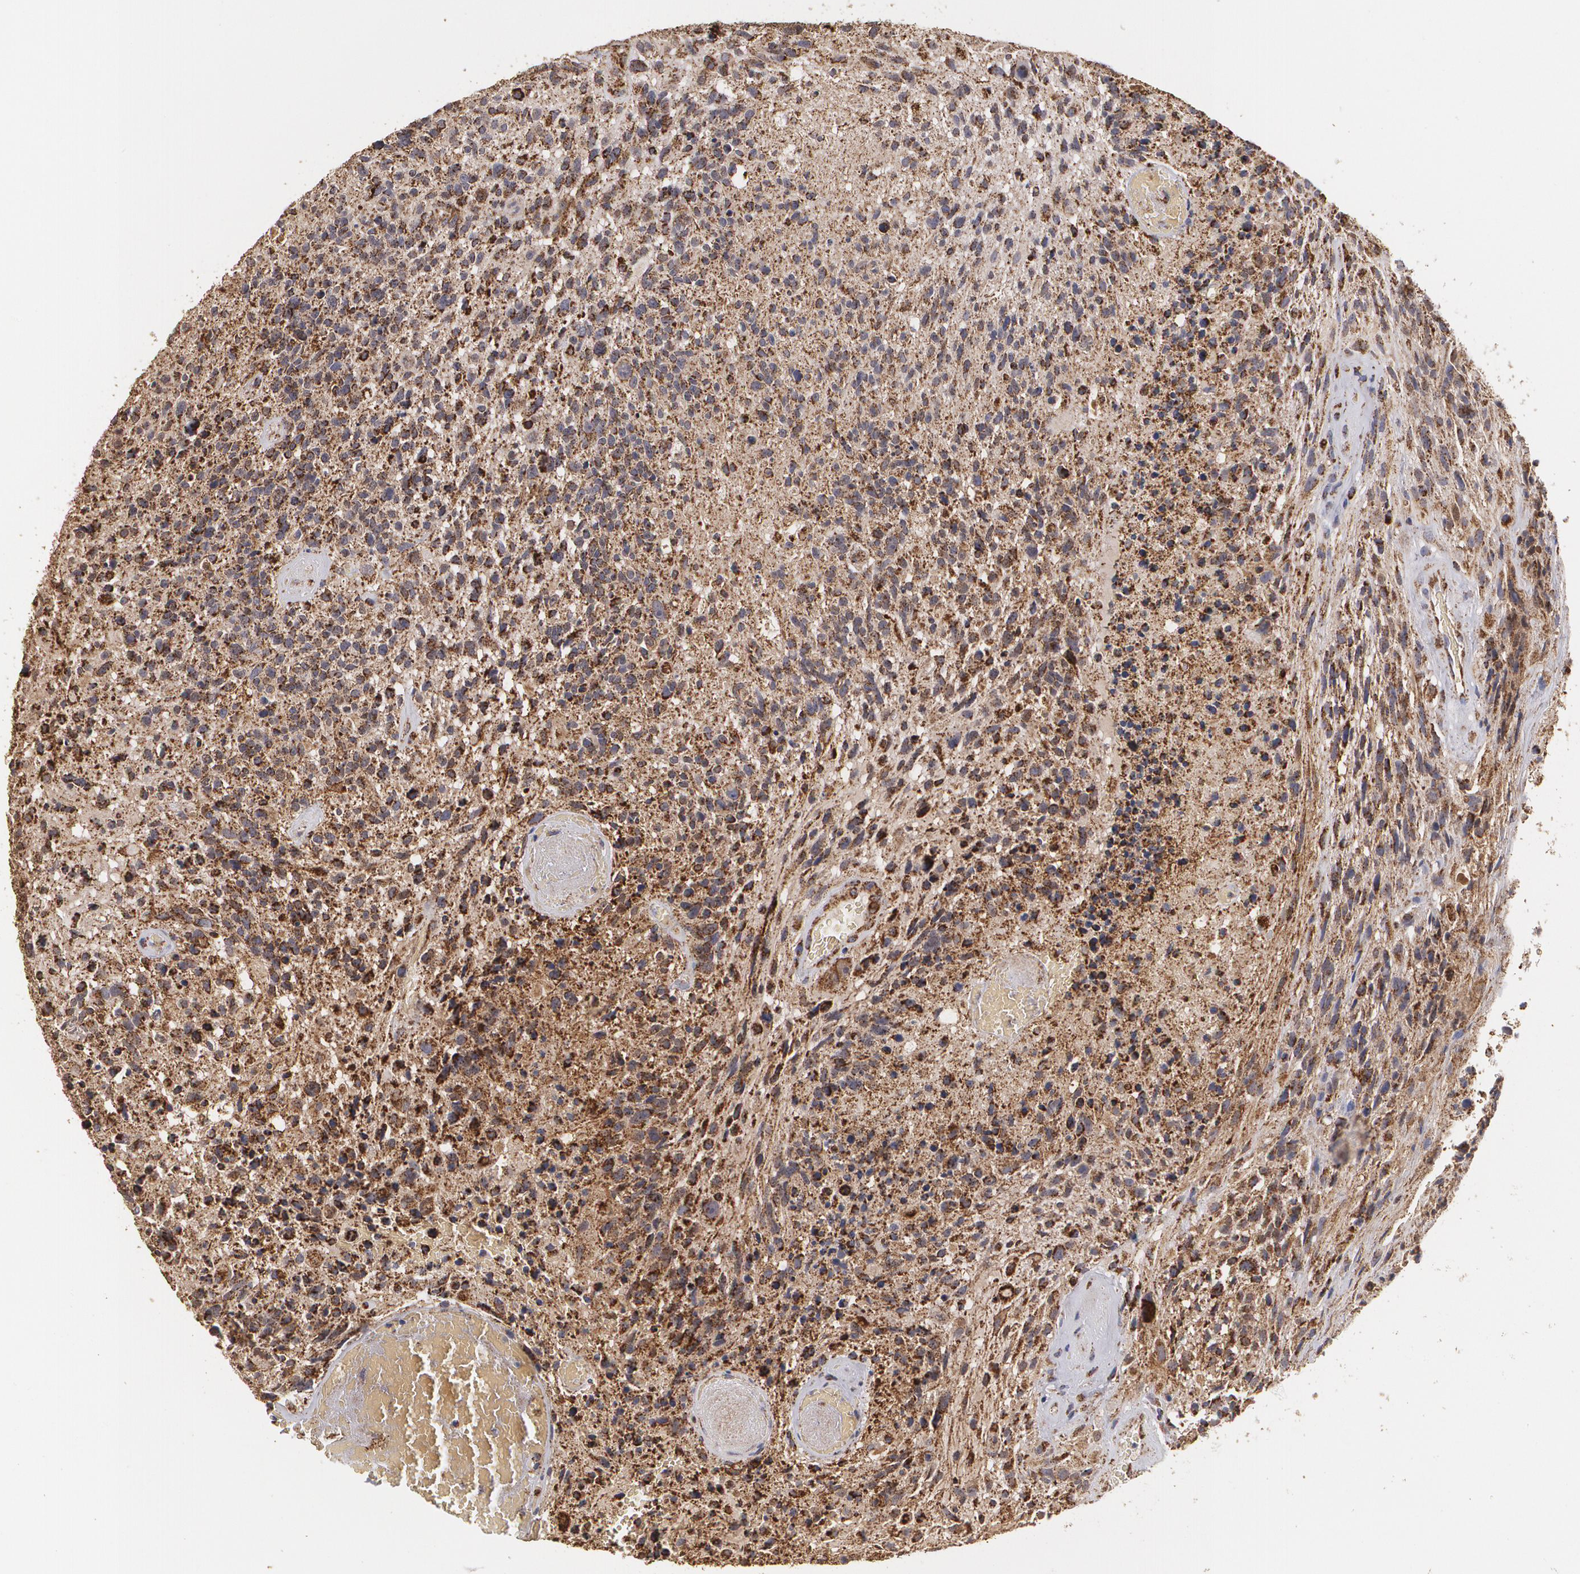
{"staining": {"intensity": "moderate", "quantity": ">75%", "location": "cytoplasmic/membranous"}, "tissue": "glioma", "cell_type": "Tumor cells", "image_type": "cancer", "snomed": [{"axis": "morphology", "description": "Glioma, malignant, High grade"}, {"axis": "topography", "description": "Brain"}], "caption": "Moderate cytoplasmic/membranous positivity is identified in approximately >75% of tumor cells in malignant glioma (high-grade). Ihc stains the protein in brown and the nuclei are stained blue.", "gene": "HSPD1", "patient": {"sex": "male", "age": 72}}